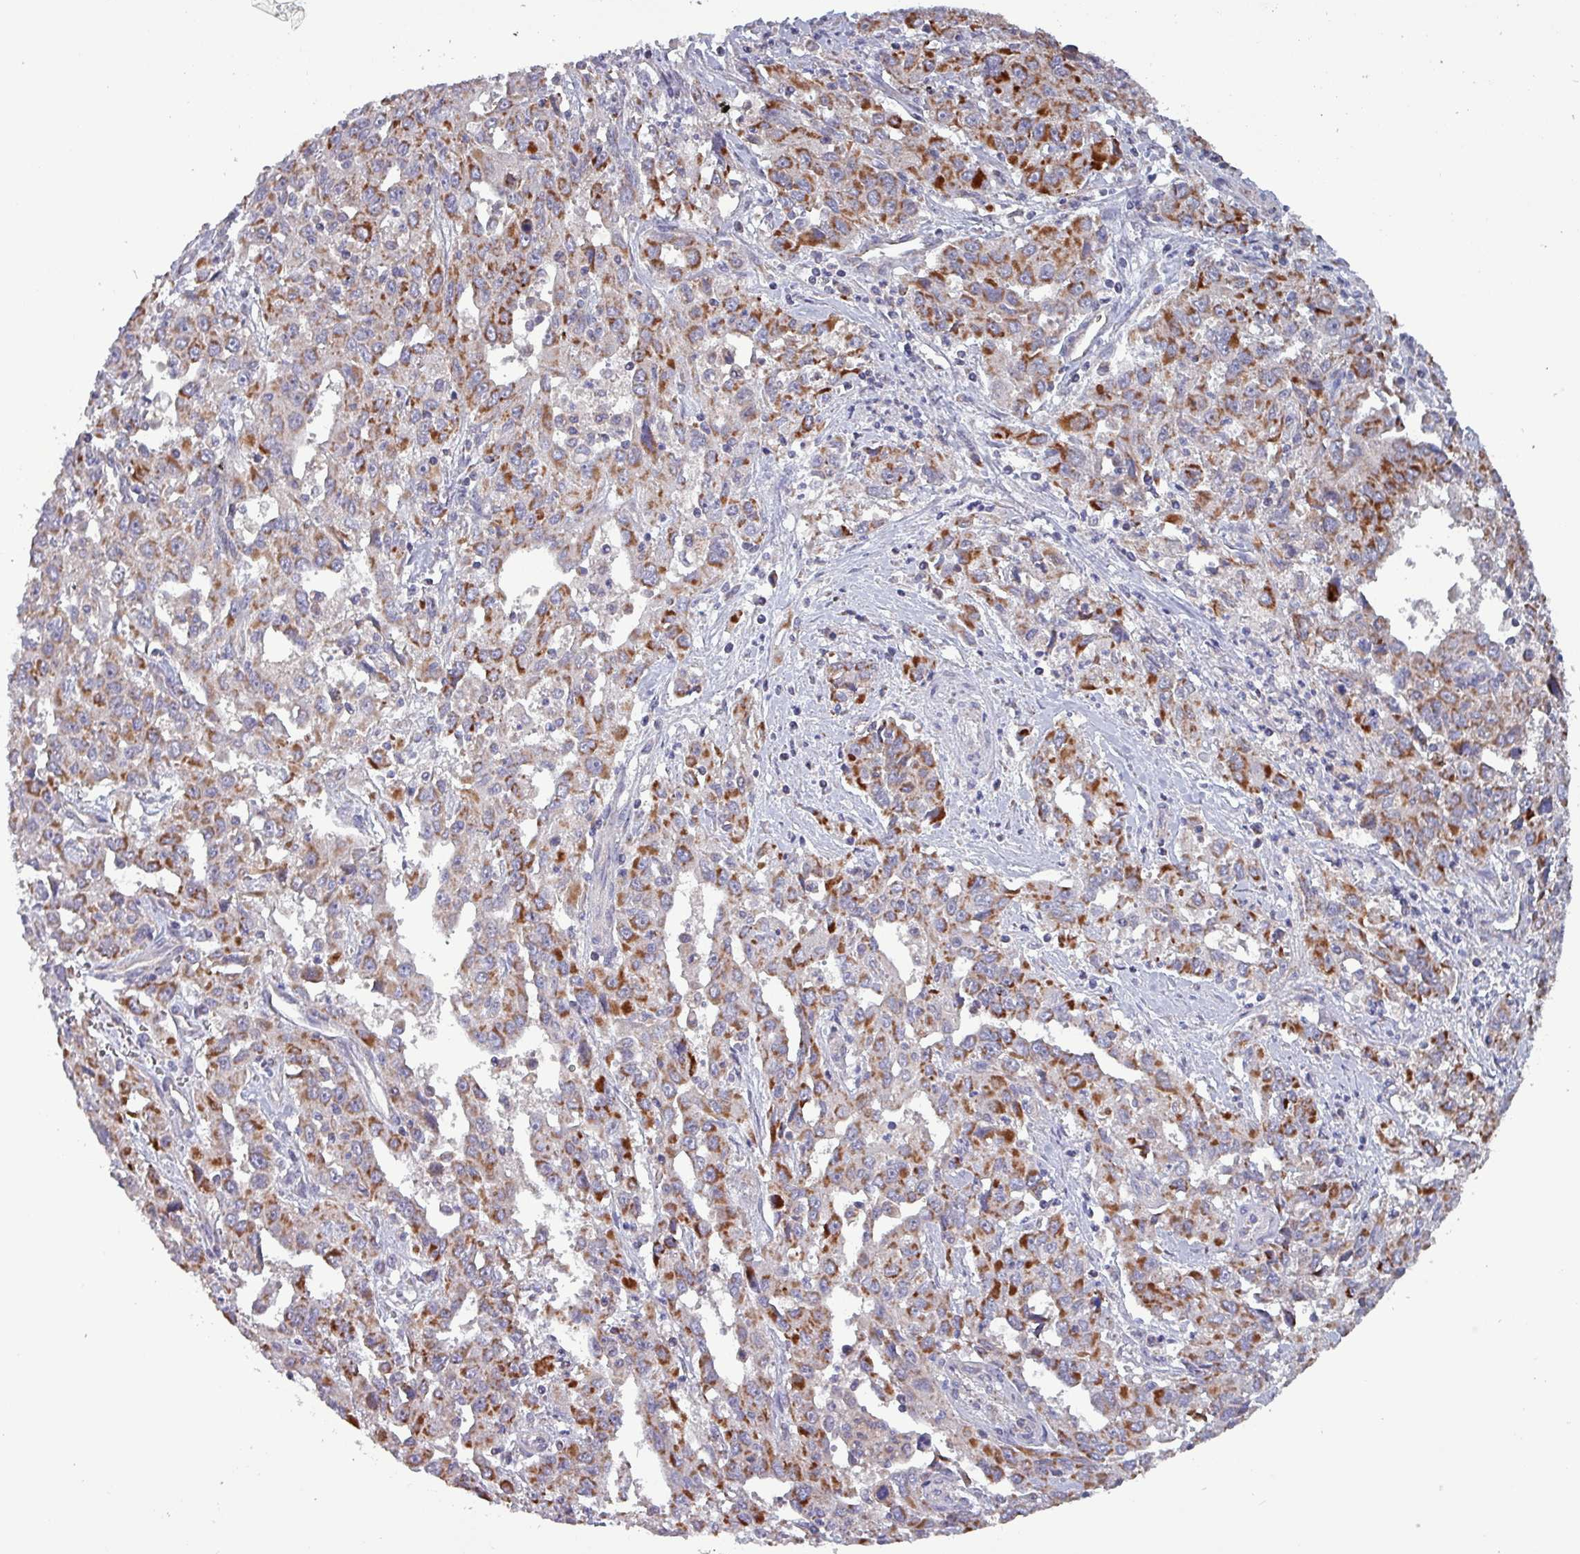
{"staining": {"intensity": "strong", "quantity": ">75%", "location": "cytoplasmic/membranous"}, "tissue": "liver cancer", "cell_type": "Tumor cells", "image_type": "cancer", "snomed": [{"axis": "morphology", "description": "Carcinoma, Hepatocellular, NOS"}, {"axis": "topography", "description": "Liver"}], "caption": "Tumor cells display high levels of strong cytoplasmic/membranous expression in approximately >75% of cells in hepatocellular carcinoma (liver).", "gene": "ZNF322", "patient": {"sex": "male", "age": 63}}